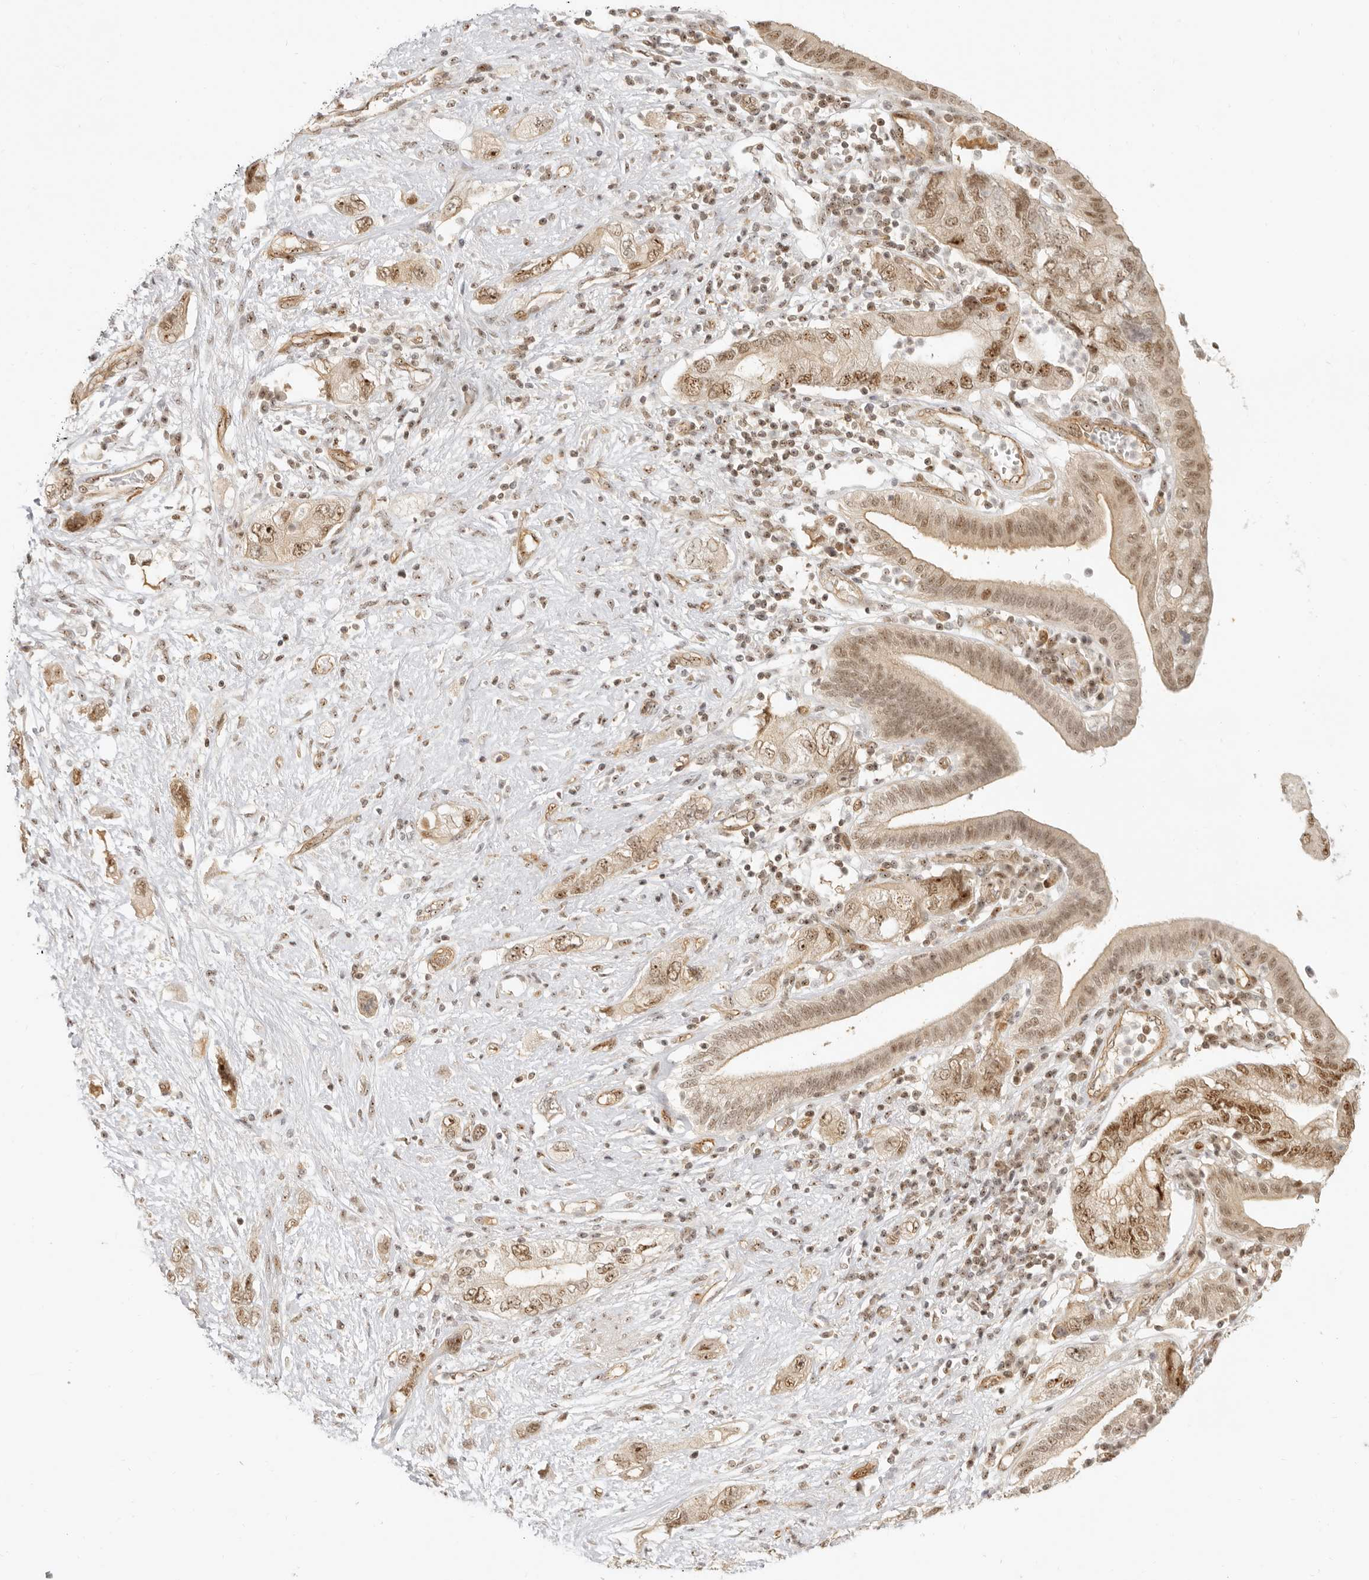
{"staining": {"intensity": "moderate", "quantity": ">75%", "location": "nuclear"}, "tissue": "pancreatic cancer", "cell_type": "Tumor cells", "image_type": "cancer", "snomed": [{"axis": "morphology", "description": "Adenocarcinoma, NOS"}, {"axis": "topography", "description": "Pancreas"}], "caption": "IHC micrograph of human adenocarcinoma (pancreatic) stained for a protein (brown), which demonstrates medium levels of moderate nuclear expression in about >75% of tumor cells.", "gene": "BAP1", "patient": {"sex": "female", "age": 73}}